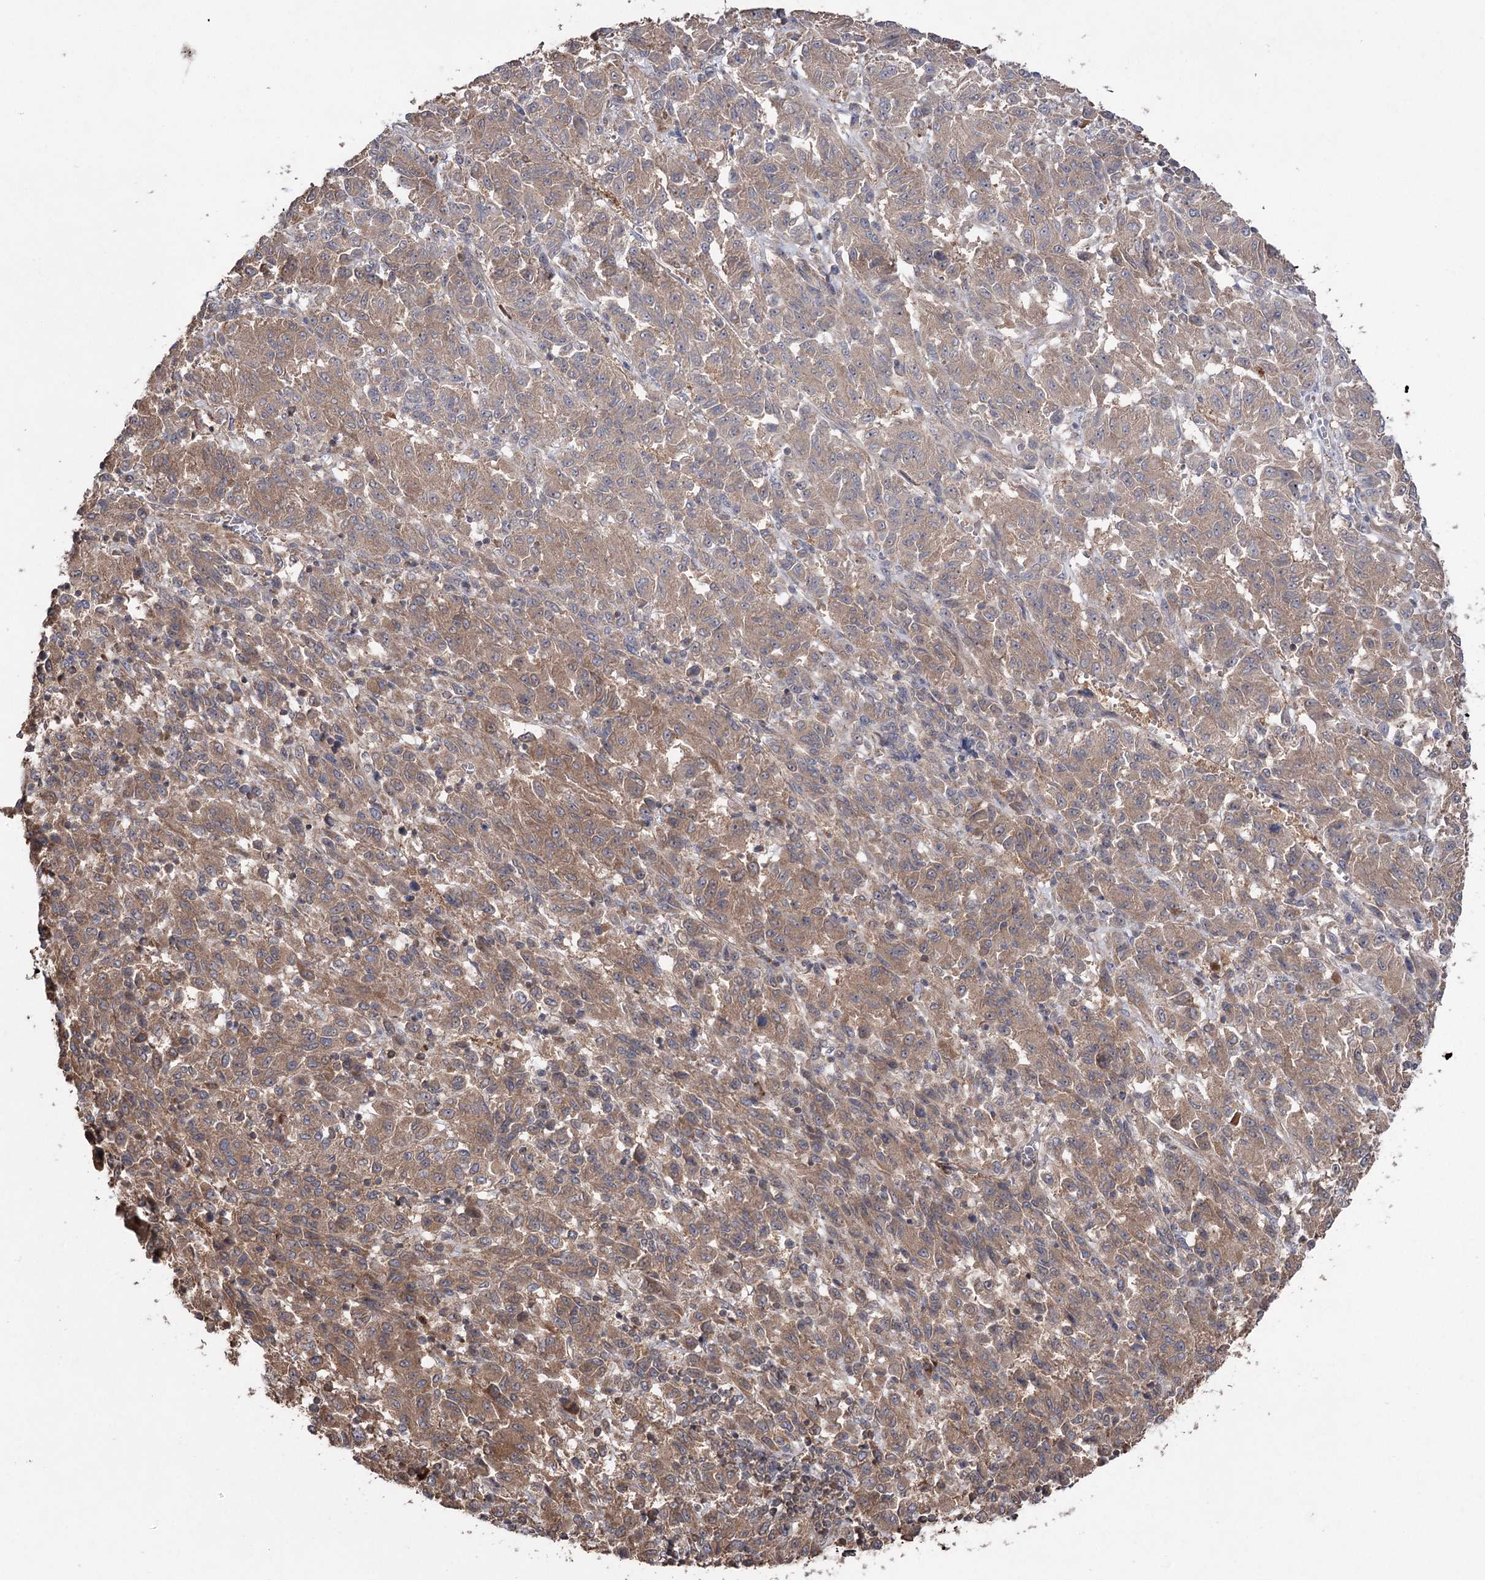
{"staining": {"intensity": "moderate", "quantity": ">75%", "location": "cytoplasmic/membranous"}, "tissue": "melanoma", "cell_type": "Tumor cells", "image_type": "cancer", "snomed": [{"axis": "morphology", "description": "Malignant melanoma, Metastatic site"}, {"axis": "topography", "description": "Lung"}], "caption": "Malignant melanoma (metastatic site) stained for a protein shows moderate cytoplasmic/membranous positivity in tumor cells.", "gene": "LARS2", "patient": {"sex": "male", "age": 64}}